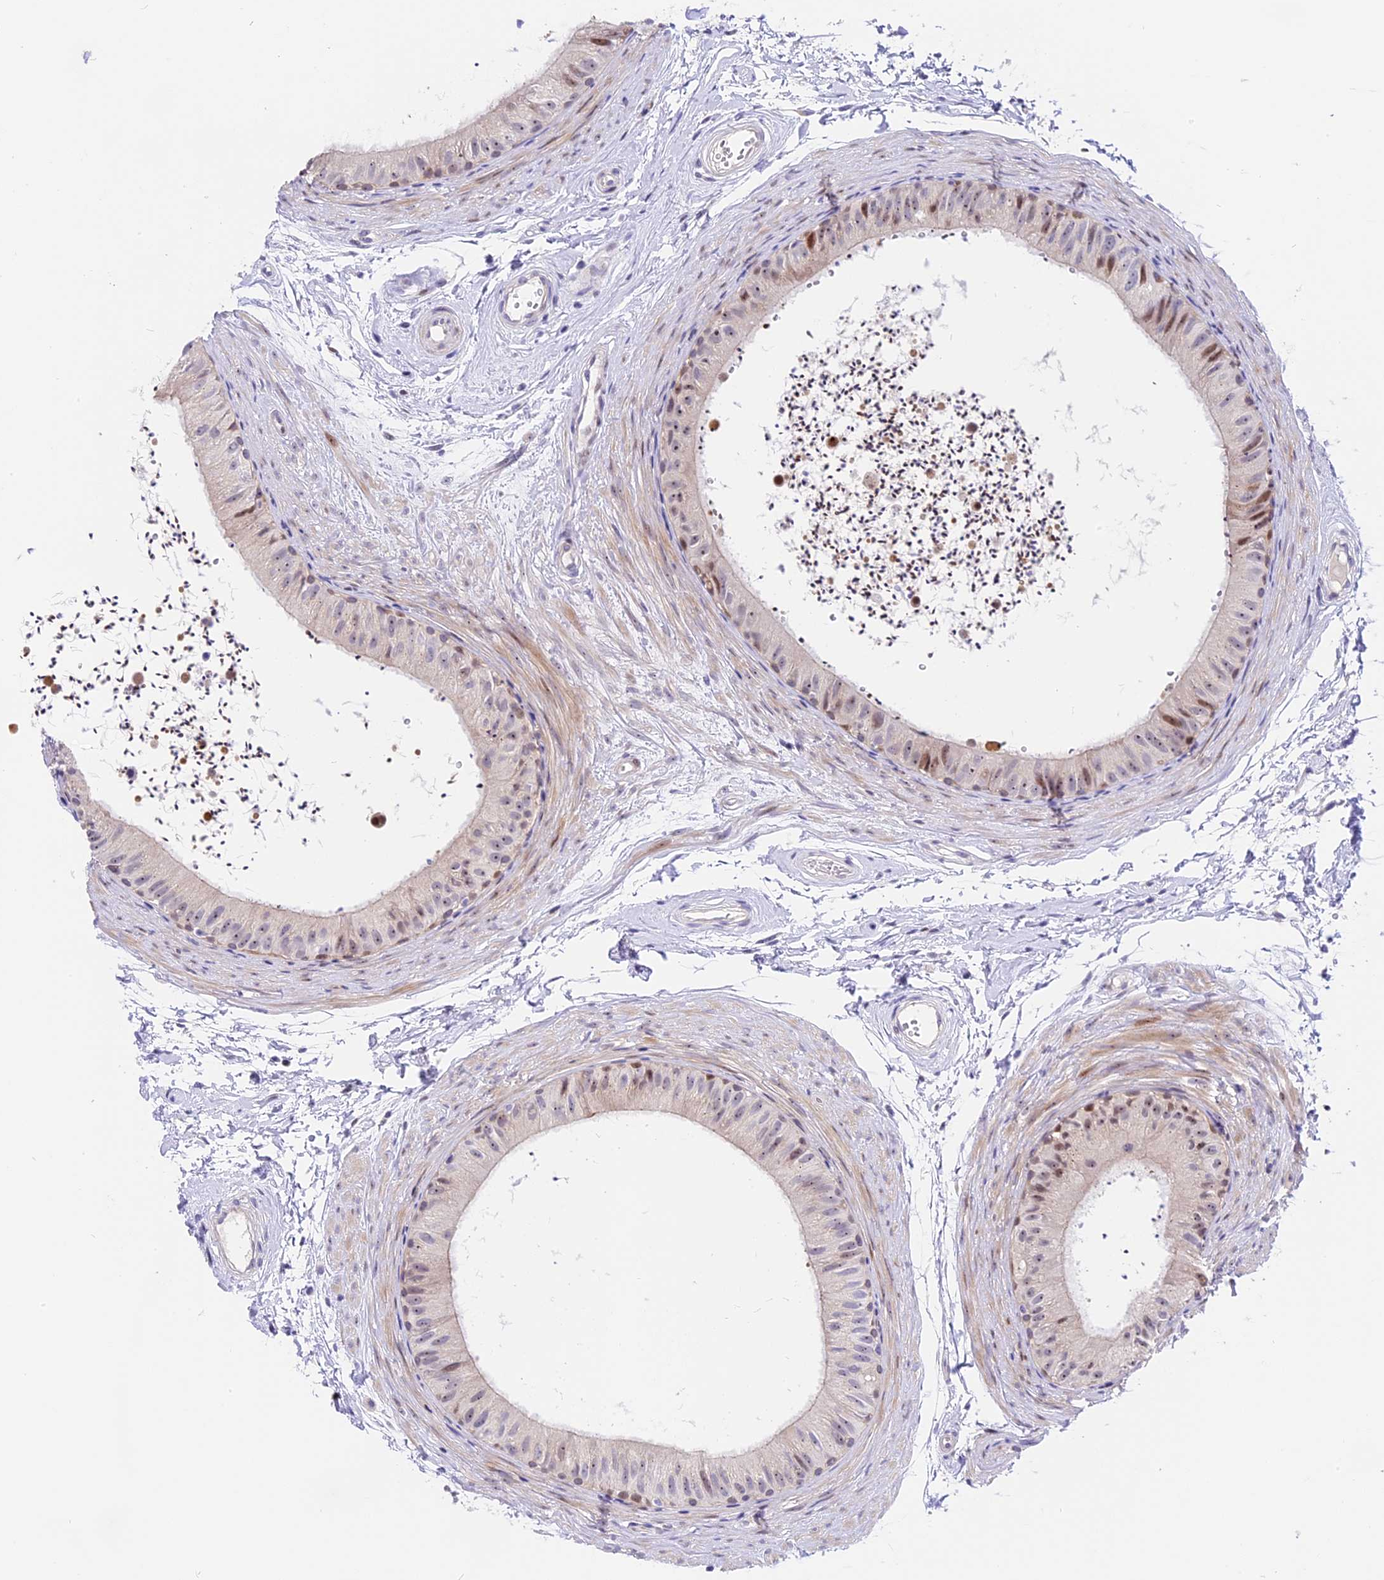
{"staining": {"intensity": "moderate", "quantity": "<25%", "location": "nuclear"}, "tissue": "epididymis", "cell_type": "Glandular cells", "image_type": "normal", "snomed": [{"axis": "morphology", "description": "Normal tissue, NOS"}, {"axis": "topography", "description": "Epididymis"}], "caption": "High-power microscopy captured an immunohistochemistry (IHC) histopathology image of normal epididymis, revealing moderate nuclear staining in approximately <25% of glandular cells.", "gene": "MIDN", "patient": {"sex": "male", "age": 56}}